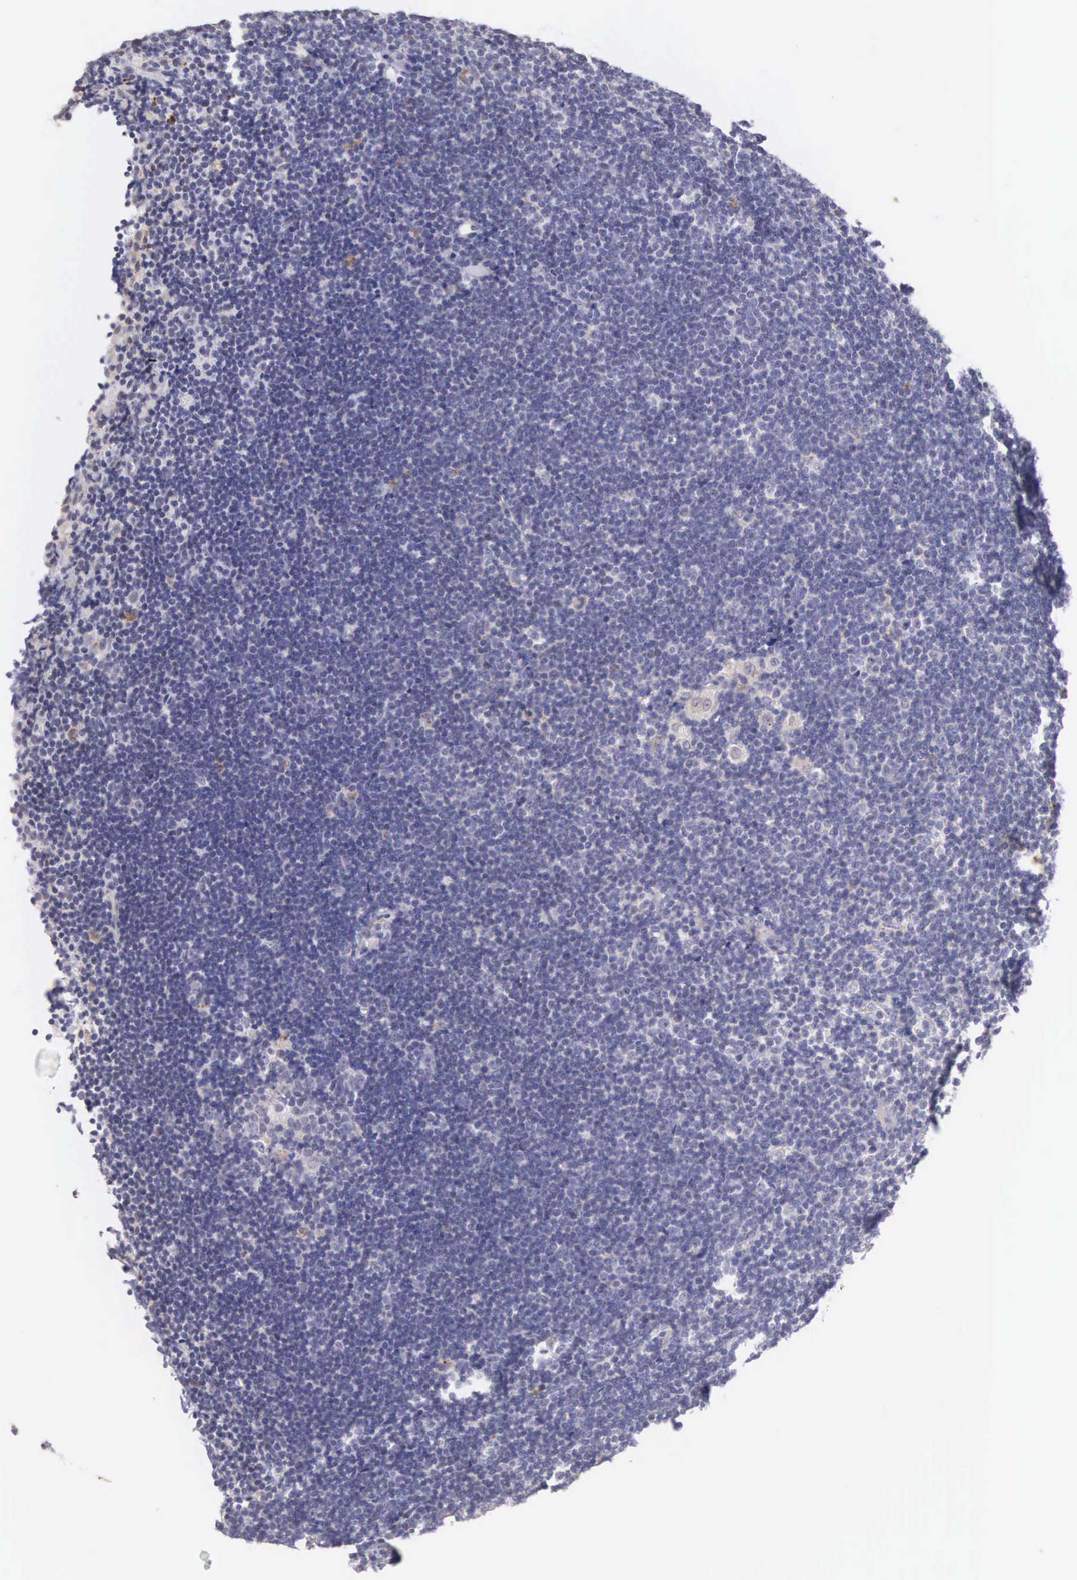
{"staining": {"intensity": "negative", "quantity": "none", "location": "none"}, "tissue": "lymphoma", "cell_type": "Tumor cells", "image_type": "cancer", "snomed": [{"axis": "morphology", "description": "Malignant lymphoma, non-Hodgkin's type, Low grade"}, {"axis": "topography", "description": "Lymph node"}], "caption": "Lymphoma stained for a protein using immunohistochemistry reveals no staining tumor cells.", "gene": "PIR", "patient": {"sex": "female", "age": 51}}